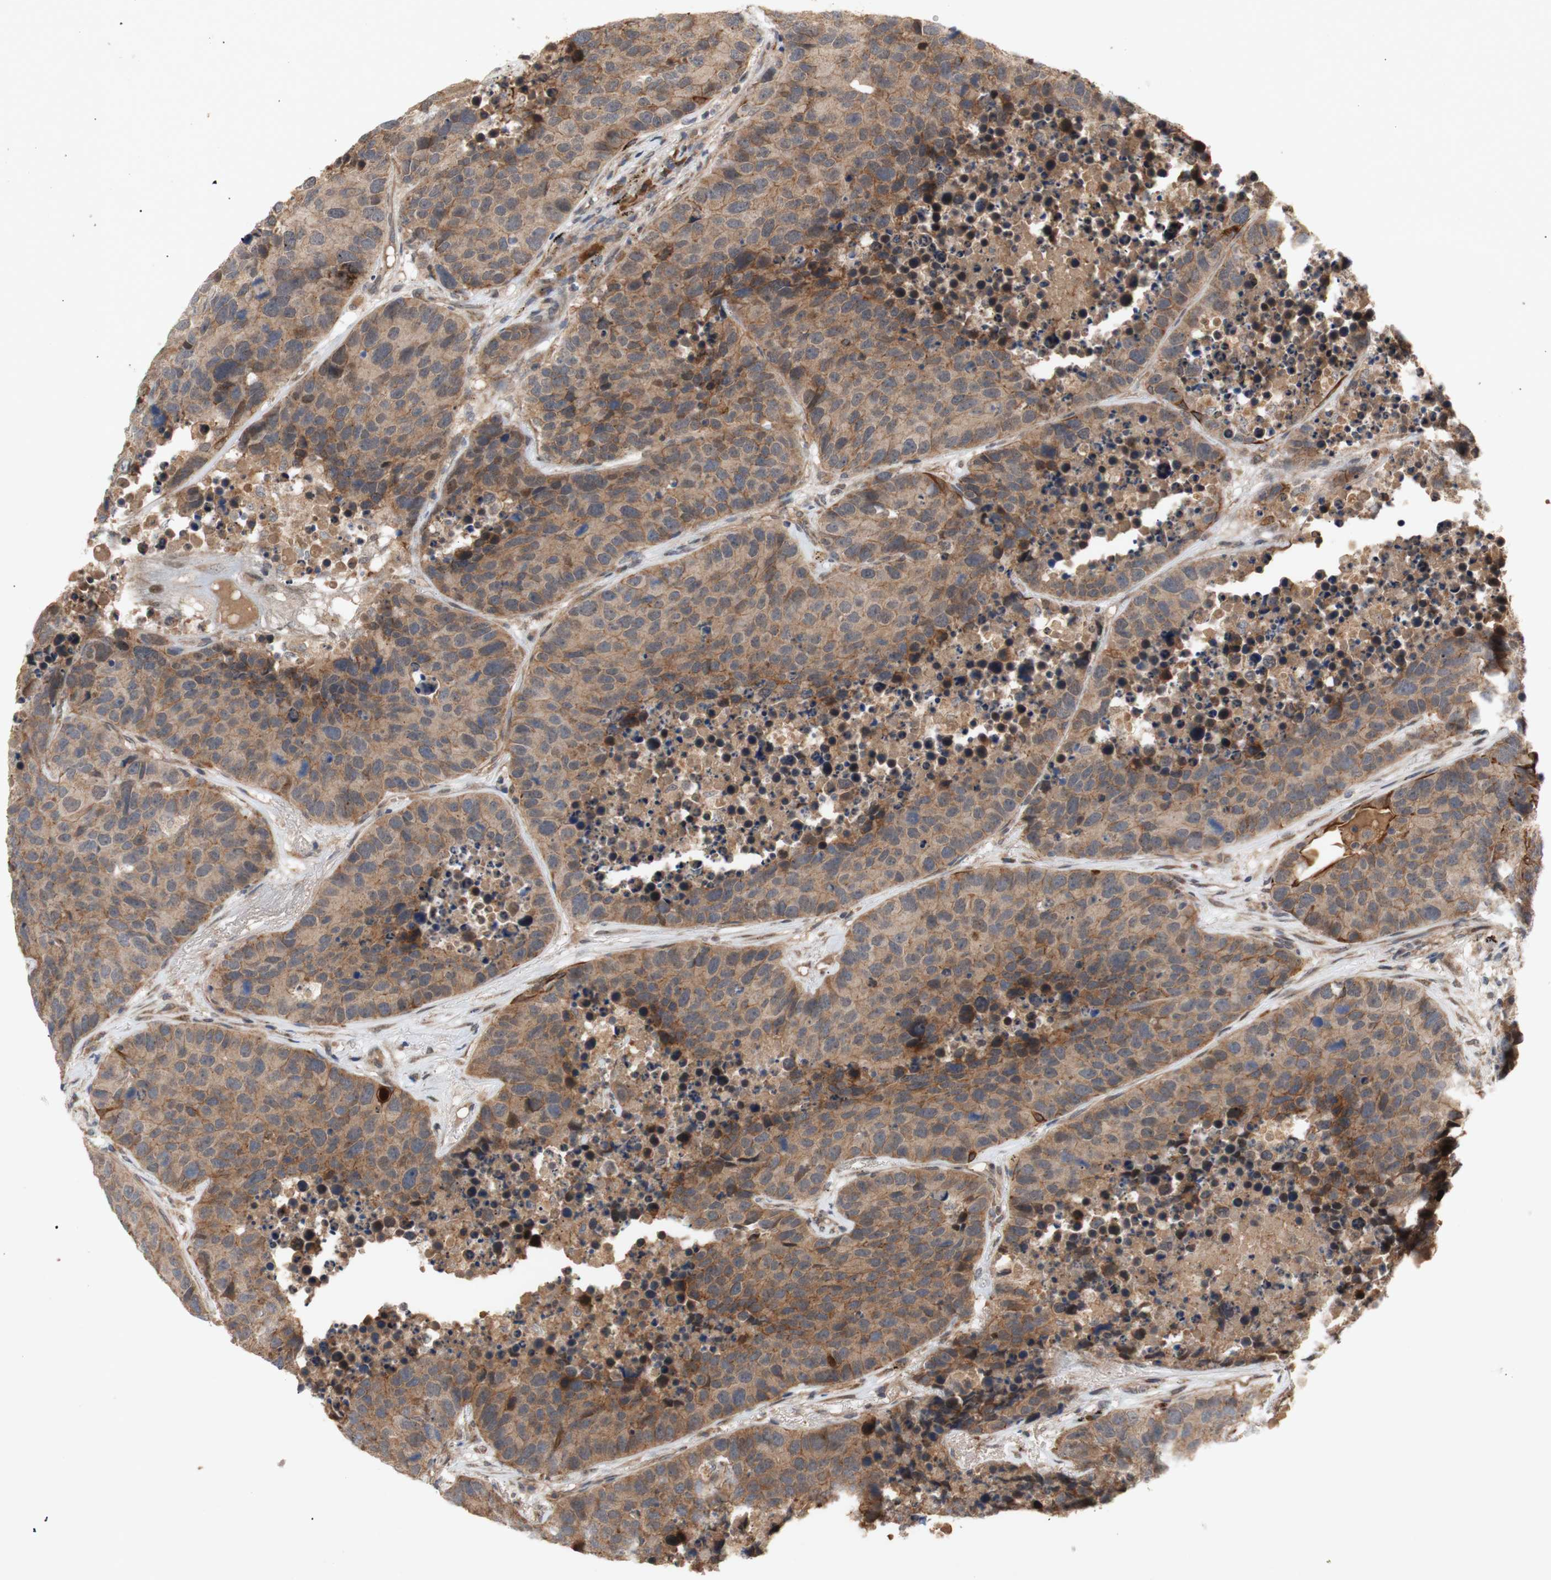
{"staining": {"intensity": "moderate", "quantity": ">75%", "location": "cytoplasmic/membranous"}, "tissue": "carcinoid", "cell_type": "Tumor cells", "image_type": "cancer", "snomed": [{"axis": "morphology", "description": "Carcinoid, malignant, NOS"}, {"axis": "topography", "description": "Lung"}], "caption": "Approximately >75% of tumor cells in carcinoid (malignant) display moderate cytoplasmic/membranous protein positivity as visualized by brown immunohistochemical staining.", "gene": "PKN1", "patient": {"sex": "male", "age": 60}}